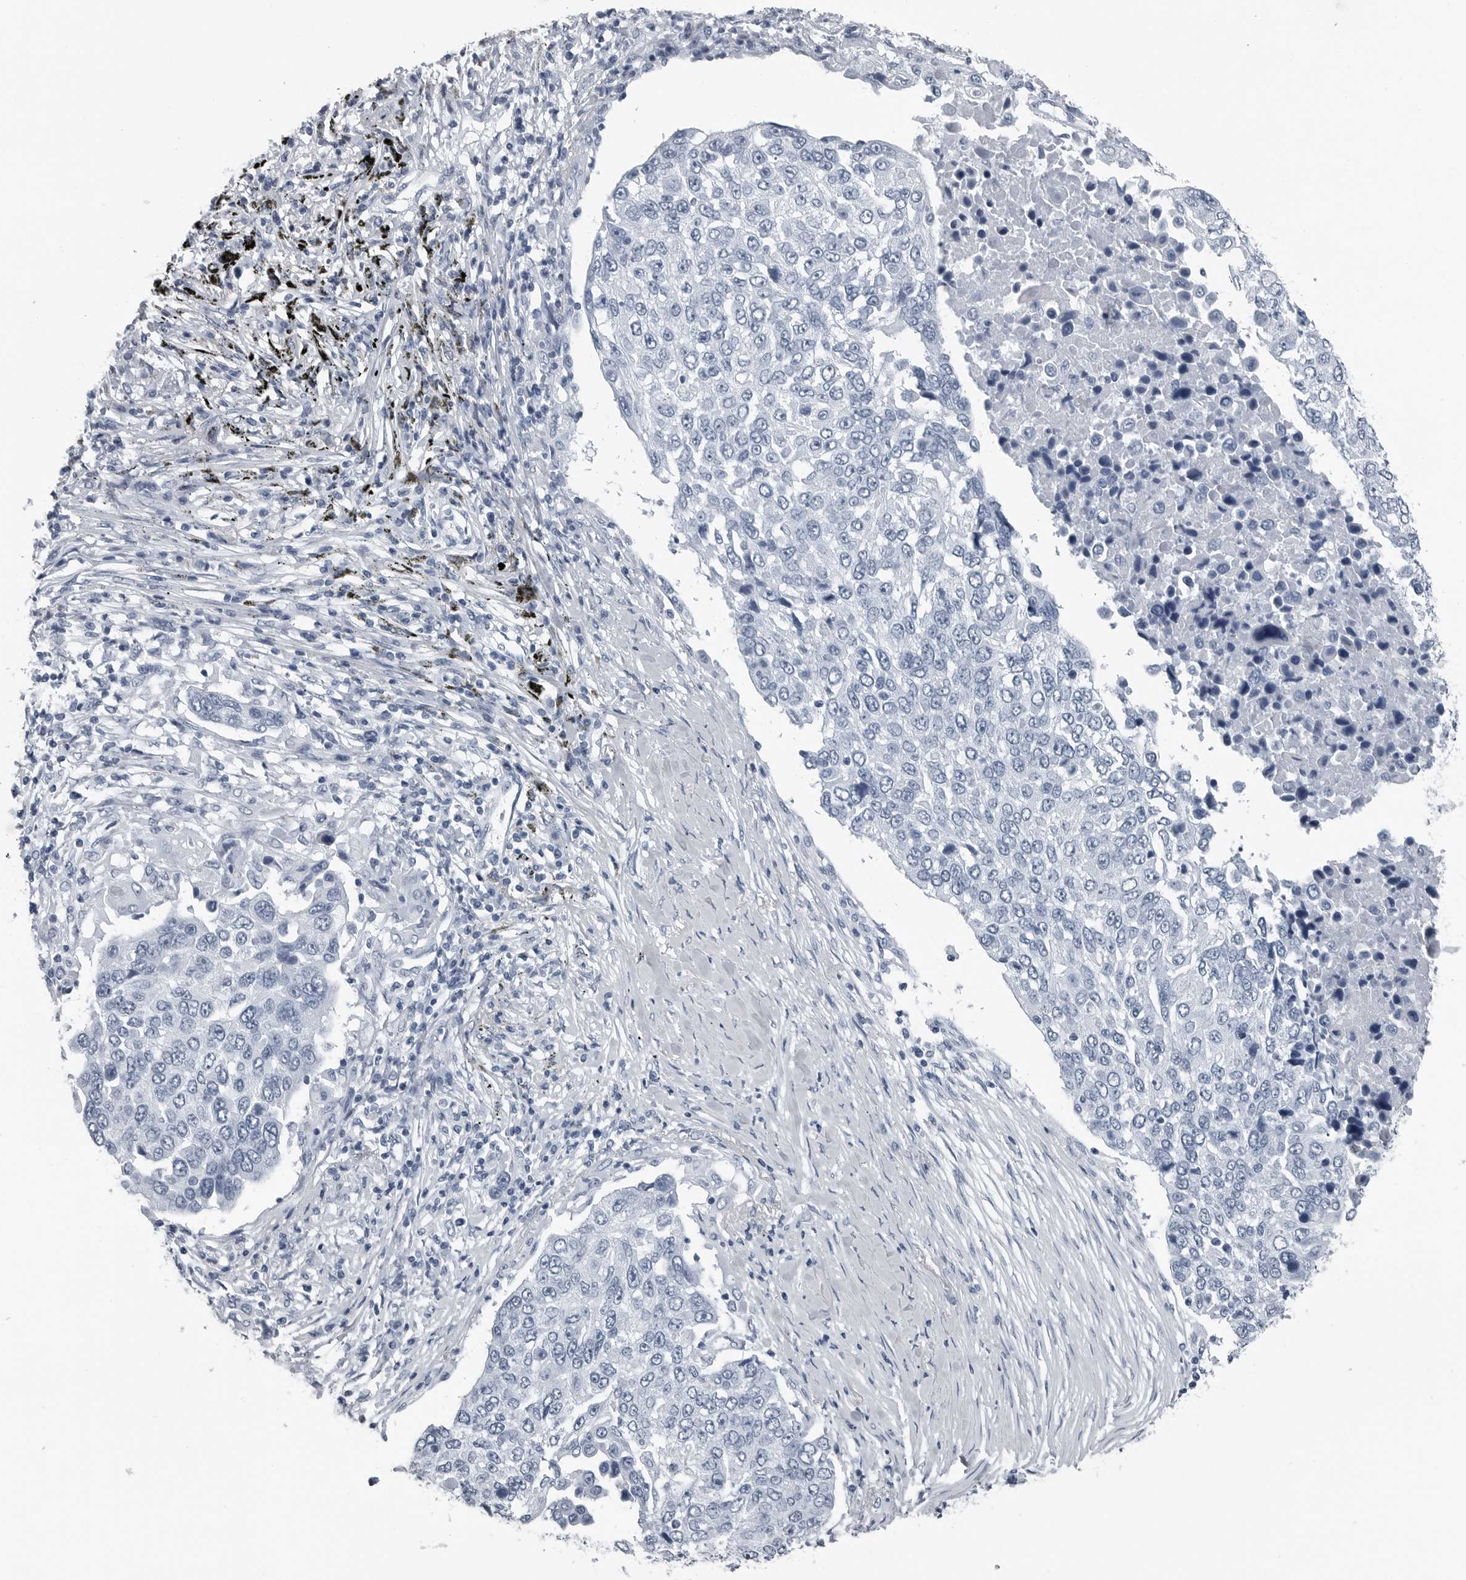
{"staining": {"intensity": "negative", "quantity": "none", "location": "none"}, "tissue": "lung cancer", "cell_type": "Tumor cells", "image_type": "cancer", "snomed": [{"axis": "morphology", "description": "Squamous cell carcinoma, NOS"}, {"axis": "topography", "description": "Lung"}], "caption": "Immunohistochemical staining of human lung cancer displays no significant expression in tumor cells.", "gene": "SPINK1", "patient": {"sex": "male", "age": 66}}